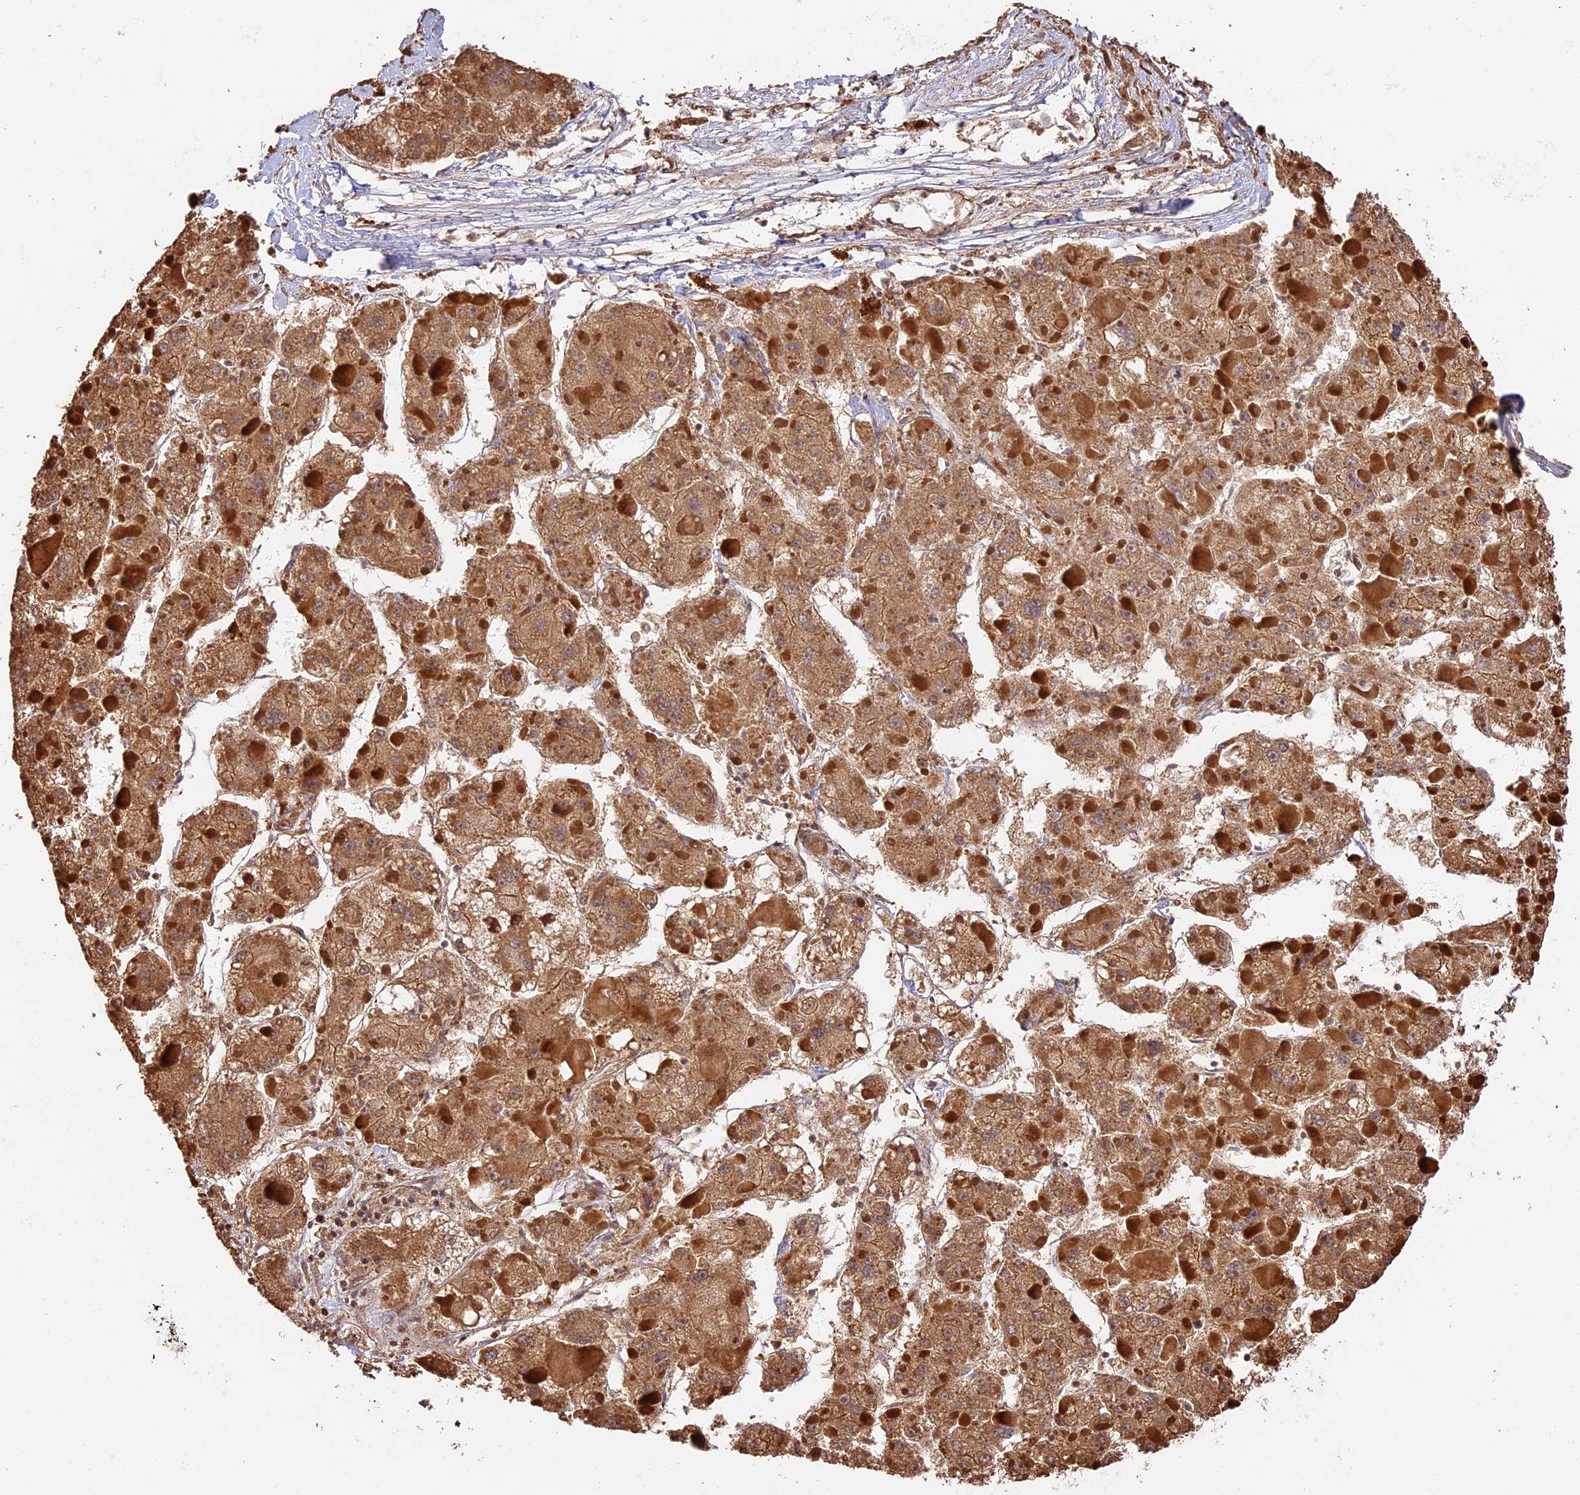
{"staining": {"intensity": "moderate", "quantity": ">75%", "location": "cytoplasmic/membranous"}, "tissue": "liver cancer", "cell_type": "Tumor cells", "image_type": "cancer", "snomed": [{"axis": "morphology", "description": "Carcinoma, Hepatocellular, NOS"}, {"axis": "topography", "description": "Liver"}], "caption": "The photomicrograph exhibits immunohistochemical staining of liver hepatocellular carcinoma. There is moderate cytoplasmic/membranous positivity is present in about >75% of tumor cells.", "gene": "PPP1R37", "patient": {"sex": "female", "age": 73}}